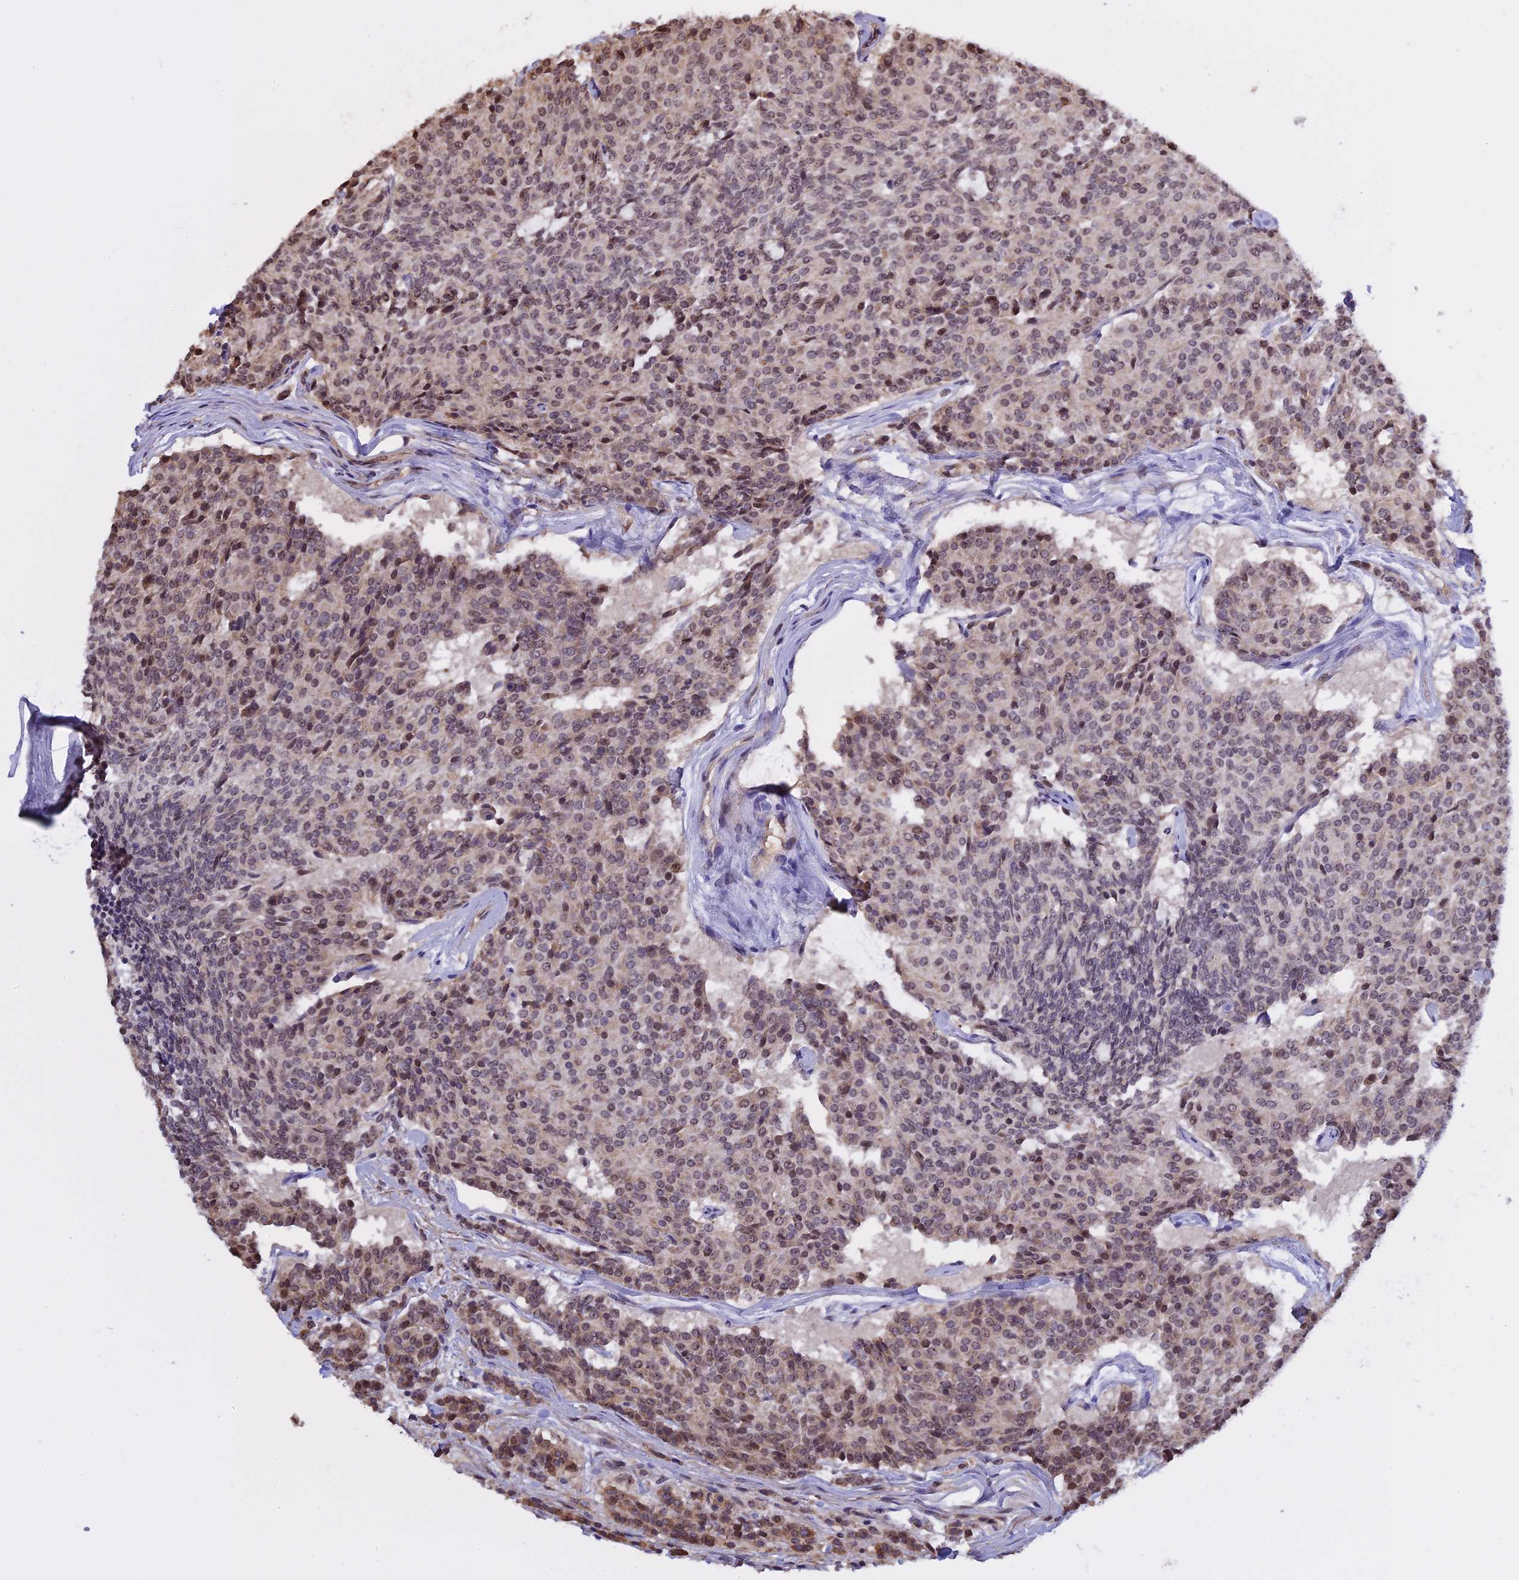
{"staining": {"intensity": "weak", "quantity": "25%-75%", "location": "nuclear"}, "tissue": "carcinoid", "cell_type": "Tumor cells", "image_type": "cancer", "snomed": [{"axis": "morphology", "description": "Carcinoid, malignant, NOS"}, {"axis": "topography", "description": "Pancreas"}], "caption": "A photomicrograph showing weak nuclear staining in about 25%-75% of tumor cells in carcinoid, as visualized by brown immunohistochemical staining.", "gene": "MGA", "patient": {"sex": "female", "age": 54}}